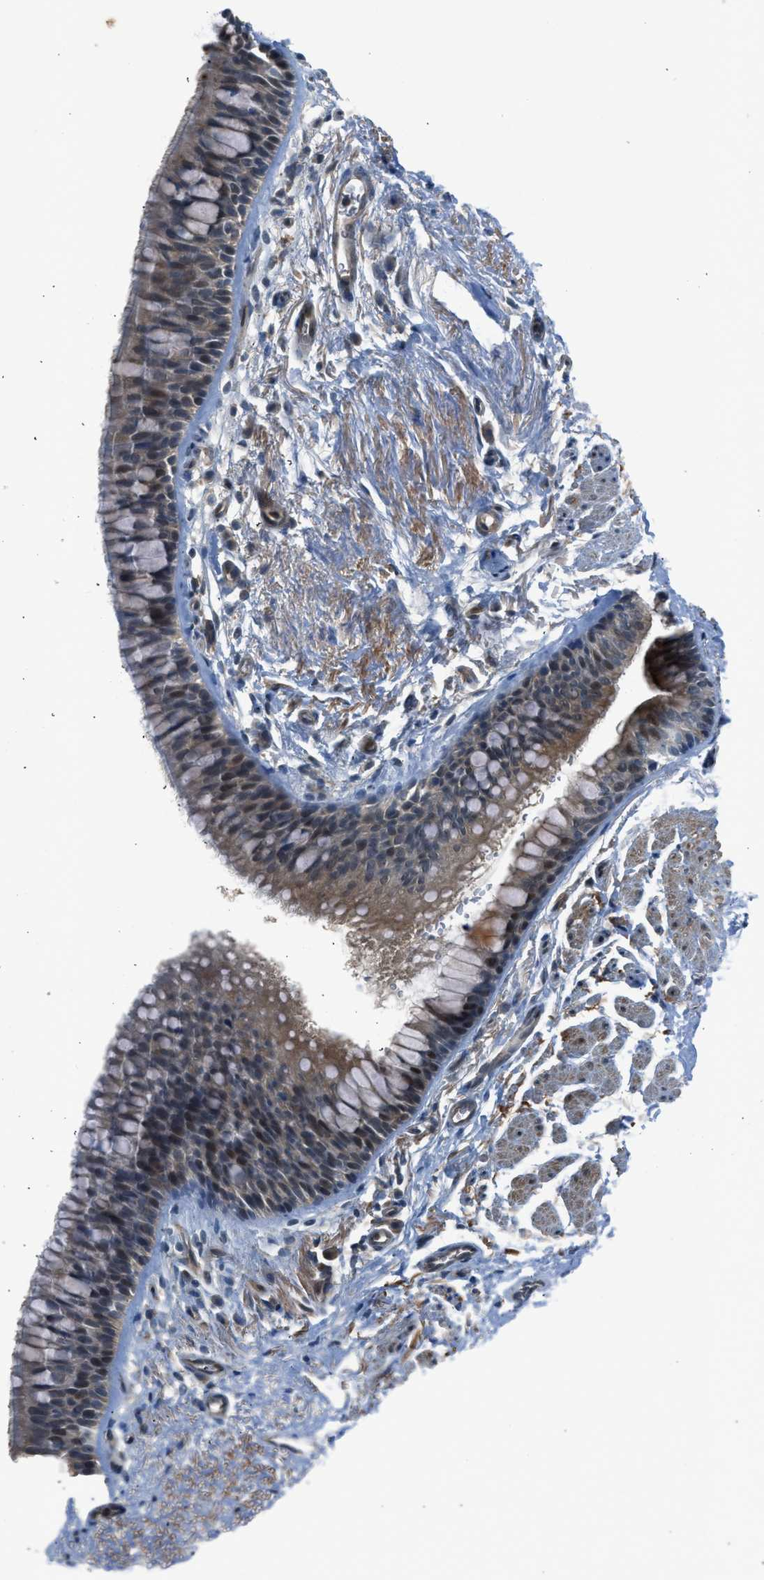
{"staining": {"intensity": "negative", "quantity": "none", "location": "none"}, "tissue": "adipose tissue", "cell_type": "Adipocytes", "image_type": "normal", "snomed": [{"axis": "morphology", "description": "Normal tissue, NOS"}, {"axis": "topography", "description": "Cartilage tissue"}, {"axis": "topography", "description": "Bronchus"}], "caption": "DAB (3,3'-diaminobenzidine) immunohistochemical staining of normal human adipose tissue reveals no significant staining in adipocytes.", "gene": "LMLN", "patient": {"sex": "female", "age": 53}}